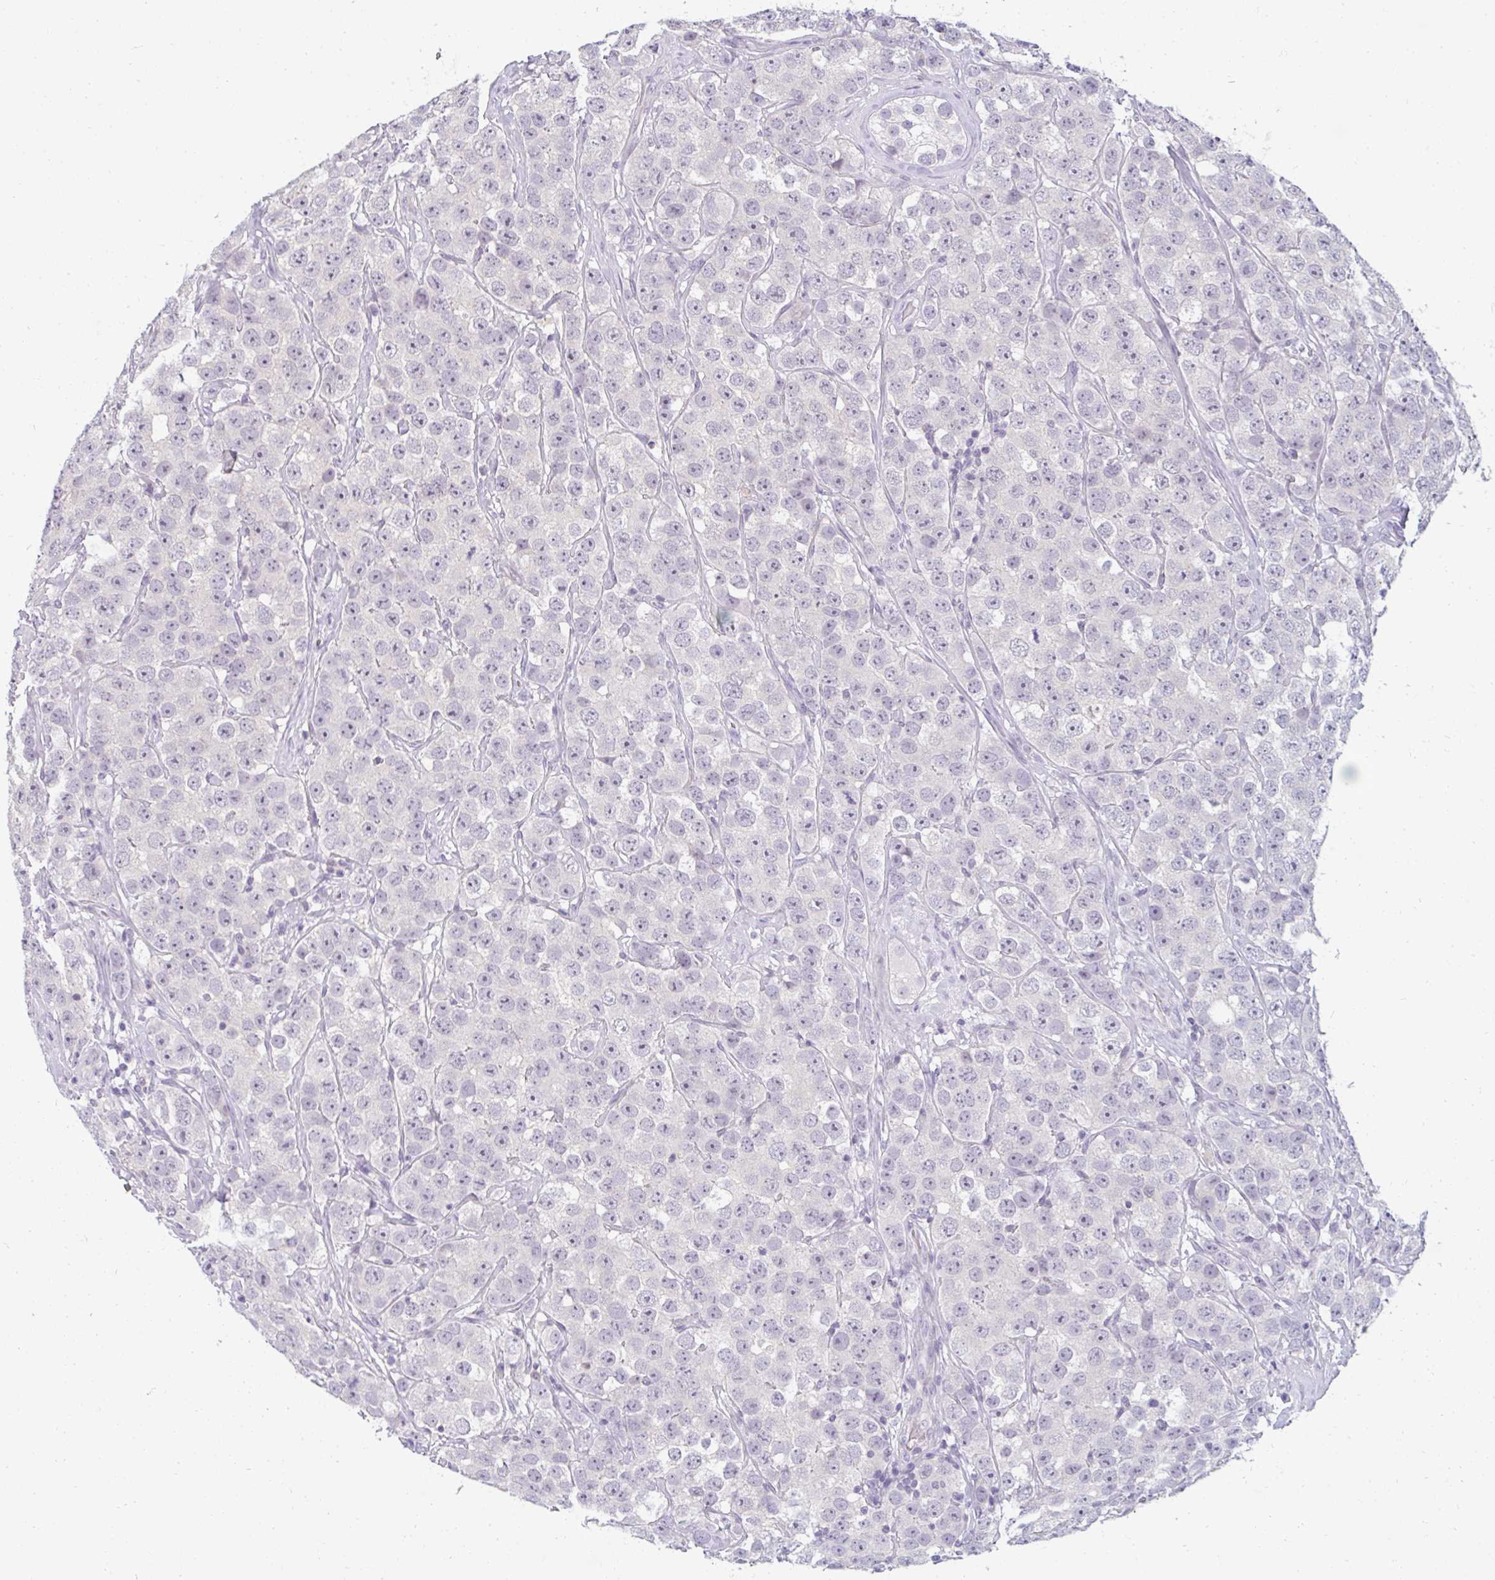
{"staining": {"intensity": "negative", "quantity": "none", "location": "none"}, "tissue": "testis cancer", "cell_type": "Tumor cells", "image_type": "cancer", "snomed": [{"axis": "morphology", "description": "Seminoma, NOS"}, {"axis": "topography", "description": "Testis"}], "caption": "Tumor cells are negative for brown protein staining in testis cancer (seminoma).", "gene": "PPFIA4", "patient": {"sex": "male", "age": 28}}